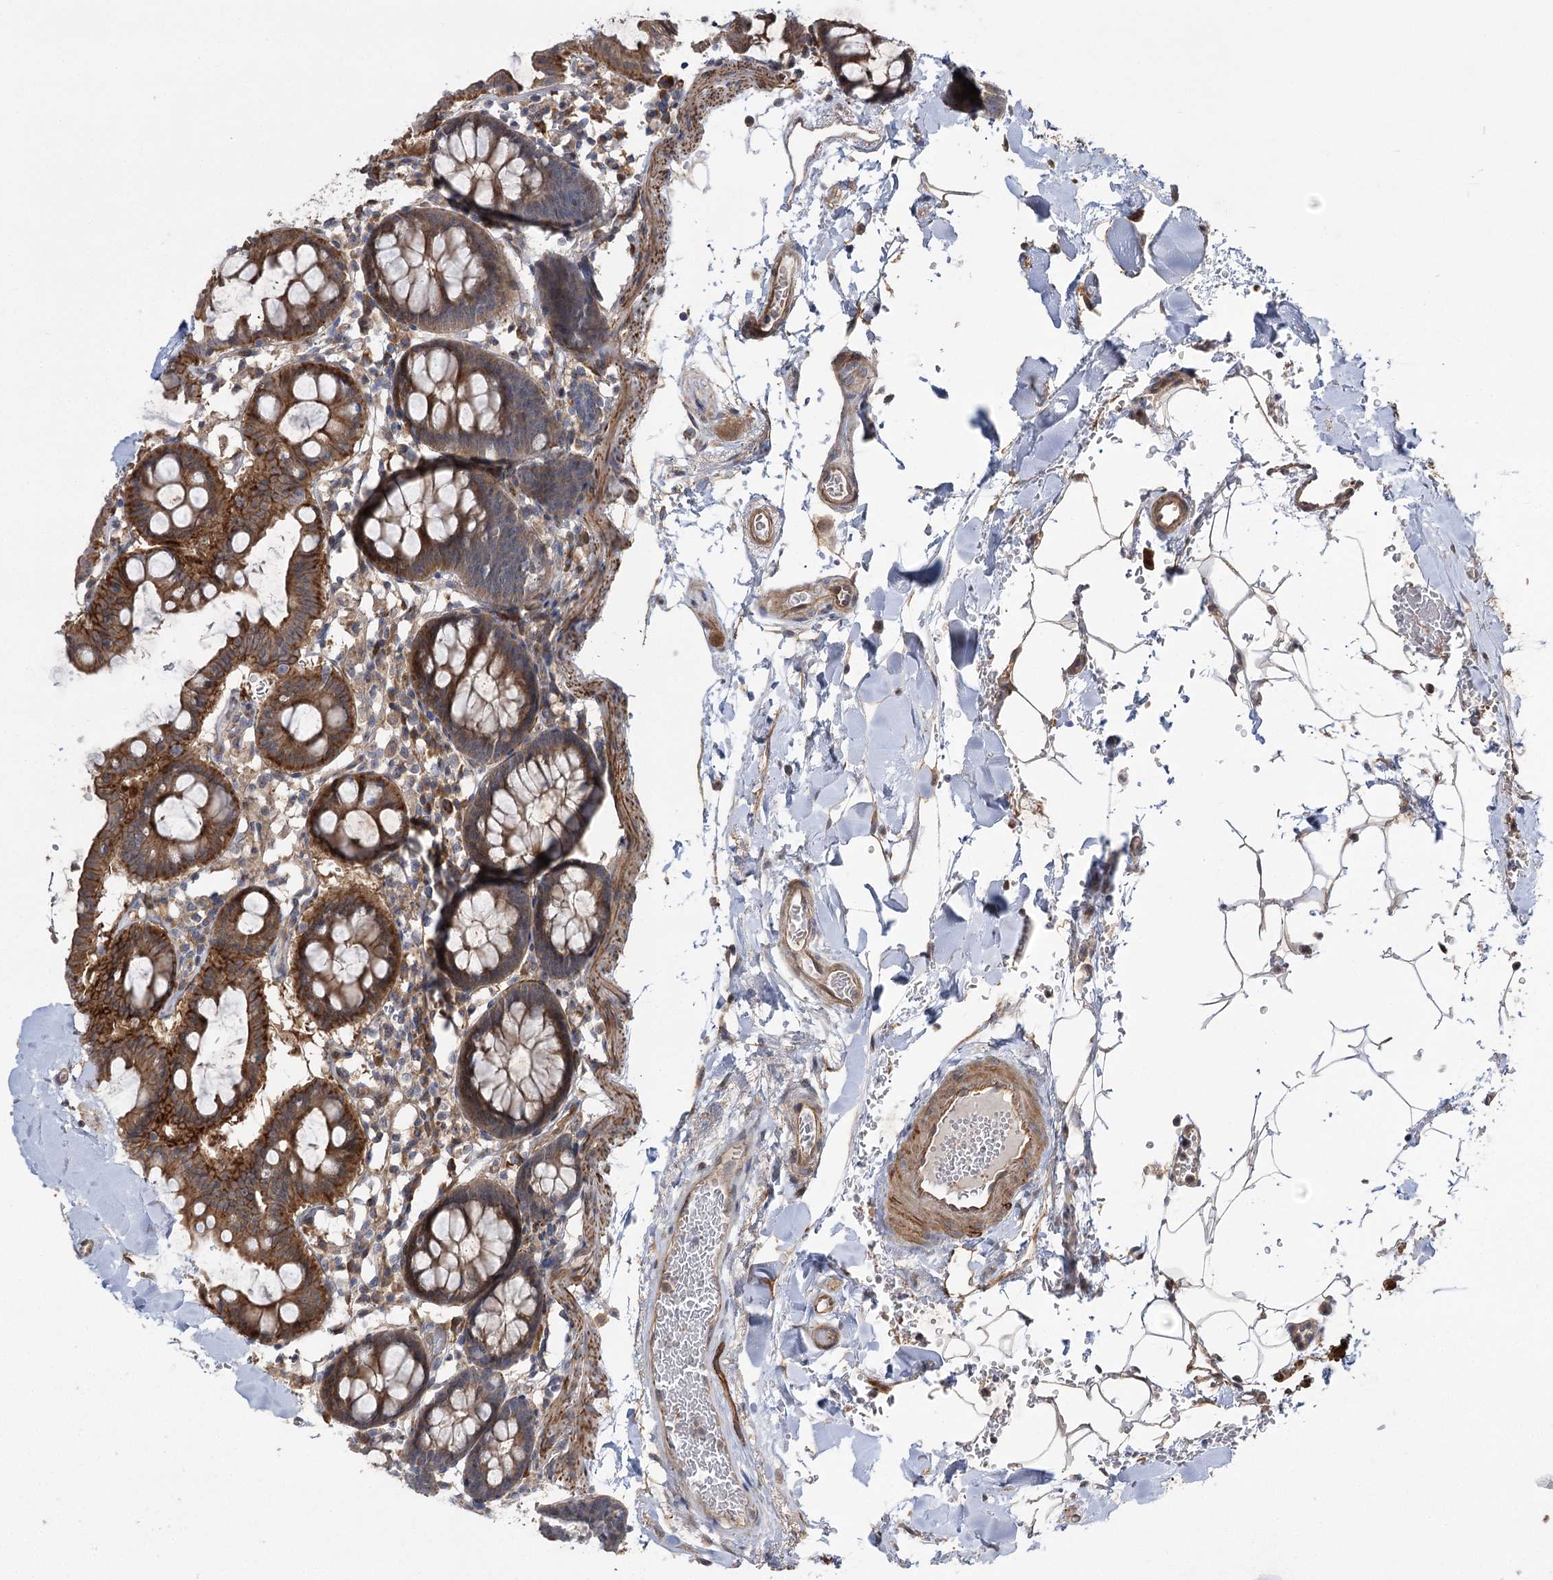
{"staining": {"intensity": "moderate", "quantity": "25%-75%", "location": "cytoplasmic/membranous"}, "tissue": "colon", "cell_type": "Endothelial cells", "image_type": "normal", "snomed": [{"axis": "morphology", "description": "Normal tissue, NOS"}, {"axis": "topography", "description": "Colon"}], "caption": "Immunohistochemistry (IHC) of normal human colon exhibits medium levels of moderate cytoplasmic/membranous staining in about 25%-75% of endothelial cells.", "gene": "KCNN2", "patient": {"sex": "male", "age": 75}}